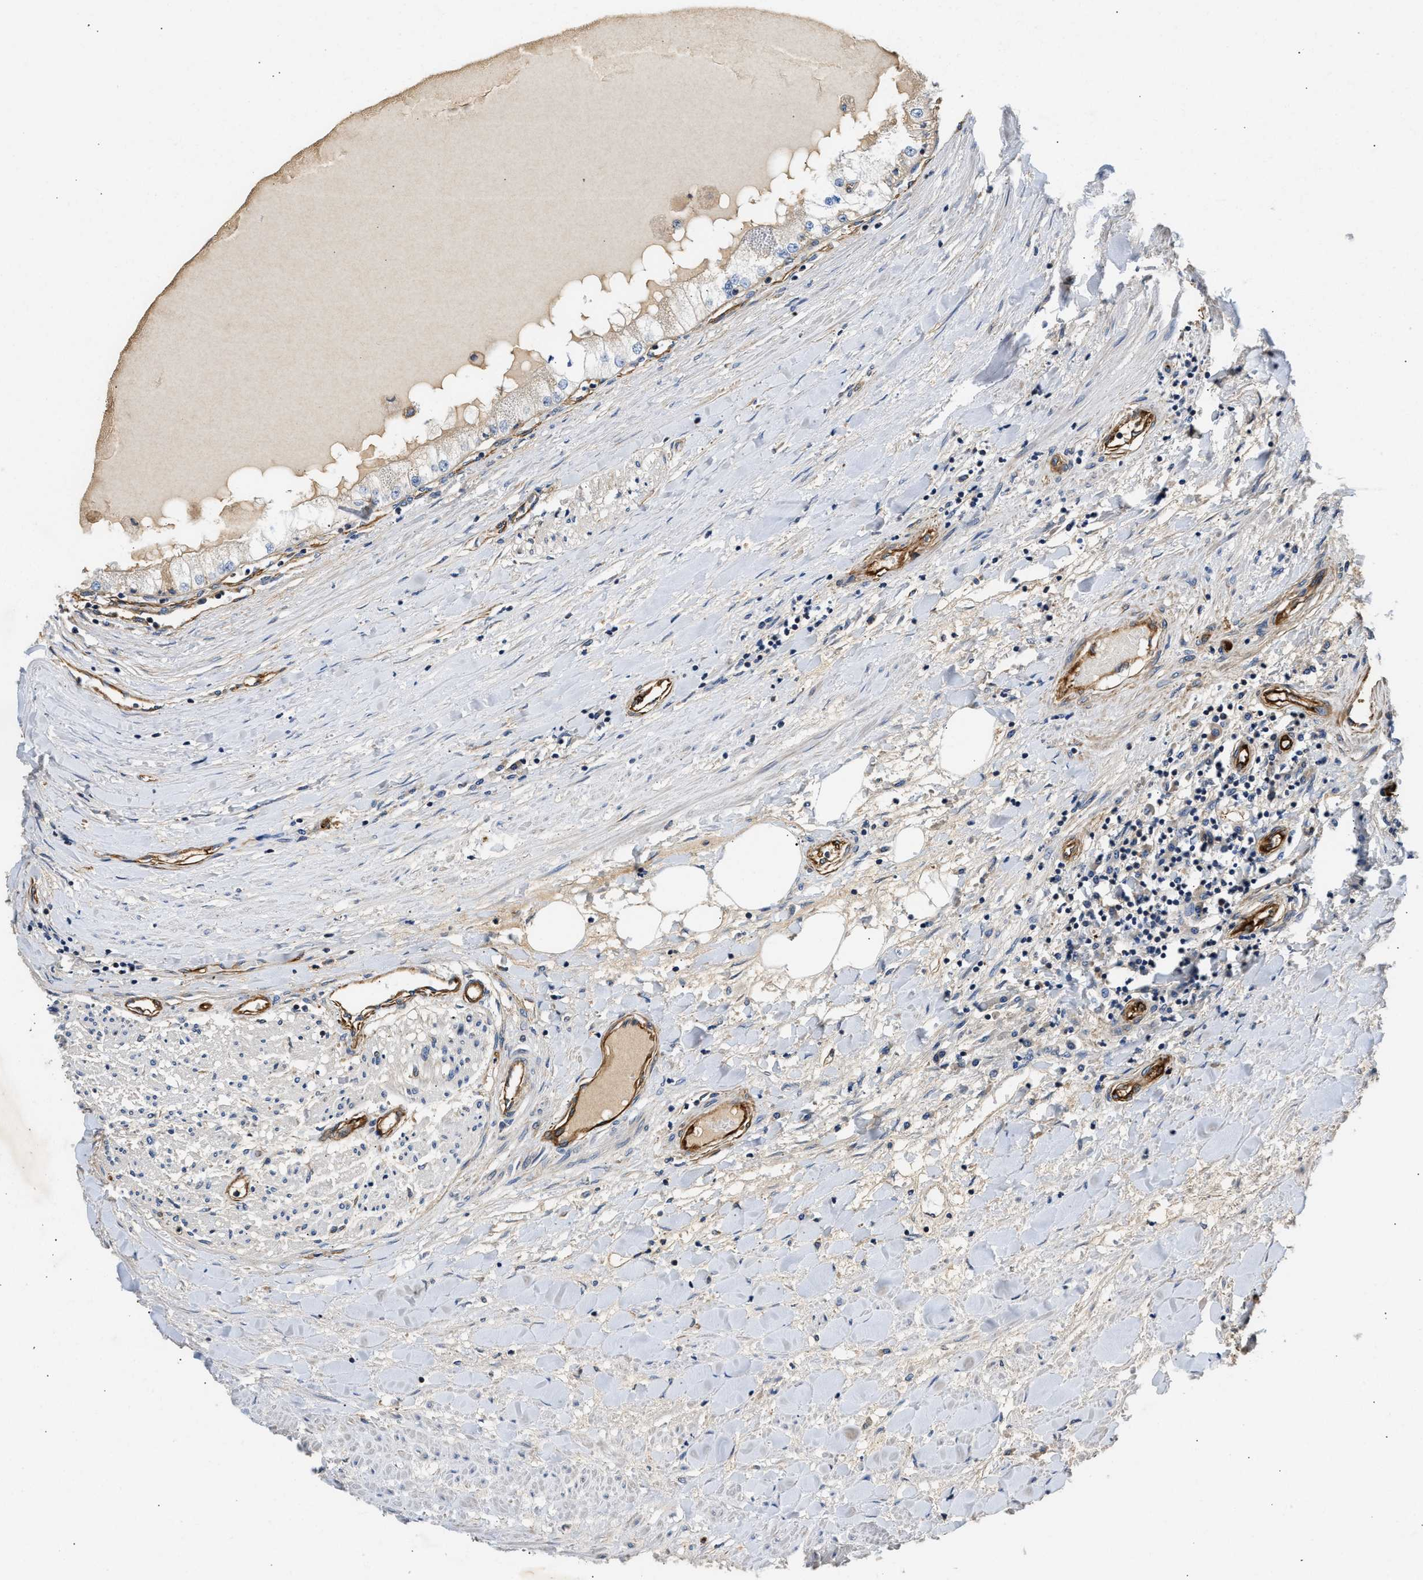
{"staining": {"intensity": "negative", "quantity": "none", "location": "none"}, "tissue": "renal cancer", "cell_type": "Tumor cells", "image_type": "cancer", "snomed": [{"axis": "morphology", "description": "Adenocarcinoma, NOS"}, {"axis": "topography", "description": "Kidney"}], "caption": "Protein analysis of adenocarcinoma (renal) displays no significant expression in tumor cells.", "gene": "SAMD9L", "patient": {"sex": "male", "age": 68}}